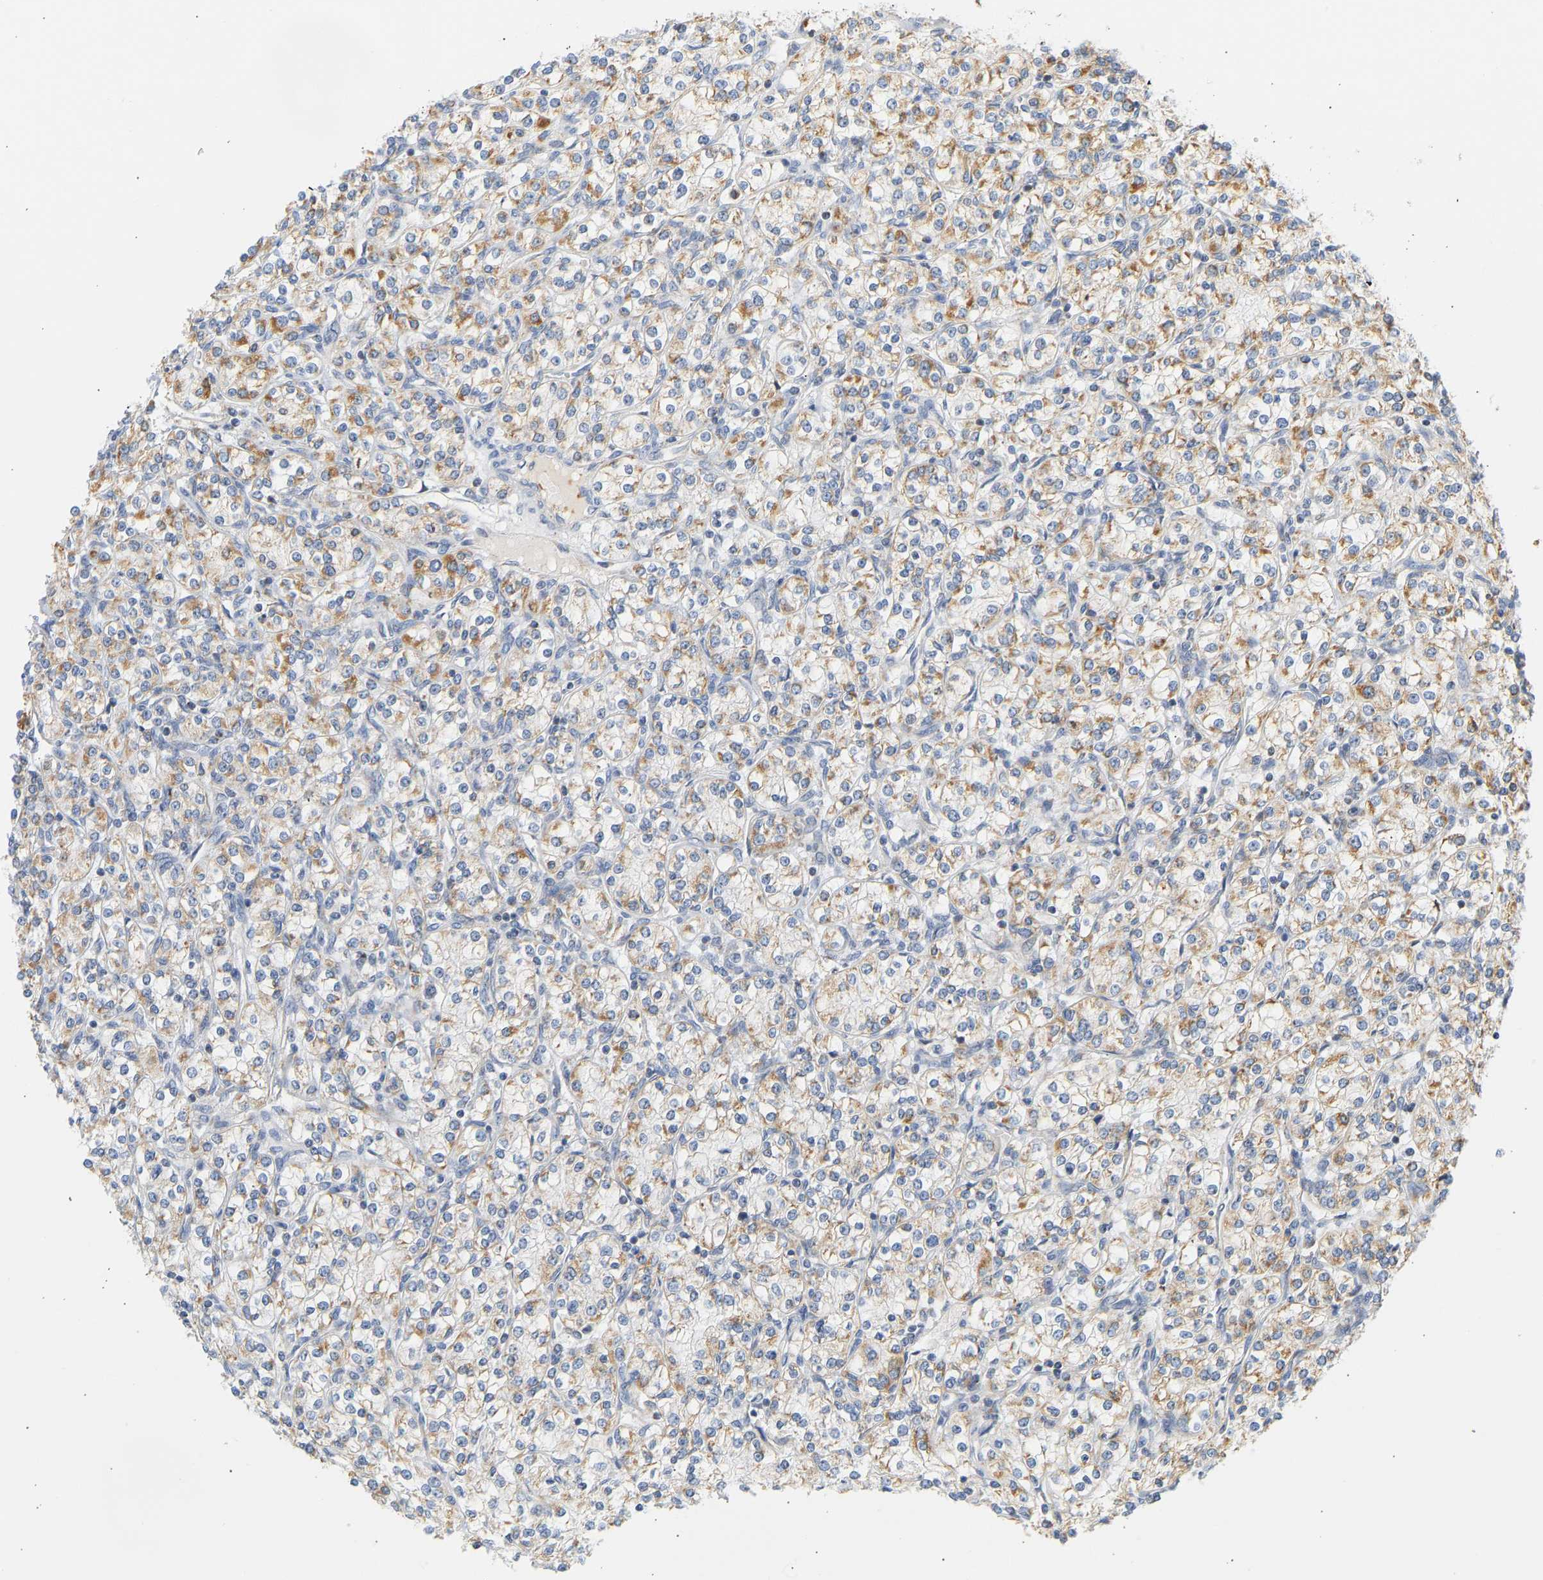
{"staining": {"intensity": "moderate", "quantity": ">75%", "location": "cytoplasmic/membranous"}, "tissue": "renal cancer", "cell_type": "Tumor cells", "image_type": "cancer", "snomed": [{"axis": "morphology", "description": "Adenocarcinoma, NOS"}, {"axis": "topography", "description": "Kidney"}], "caption": "Tumor cells demonstrate medium levels of moderate cytoplasmic/membranous staining in approximately >75% of cells in renal adenocarcinoma.", "gene": "GRPEL2", "patient": {"sex": "male", "age": 77}}